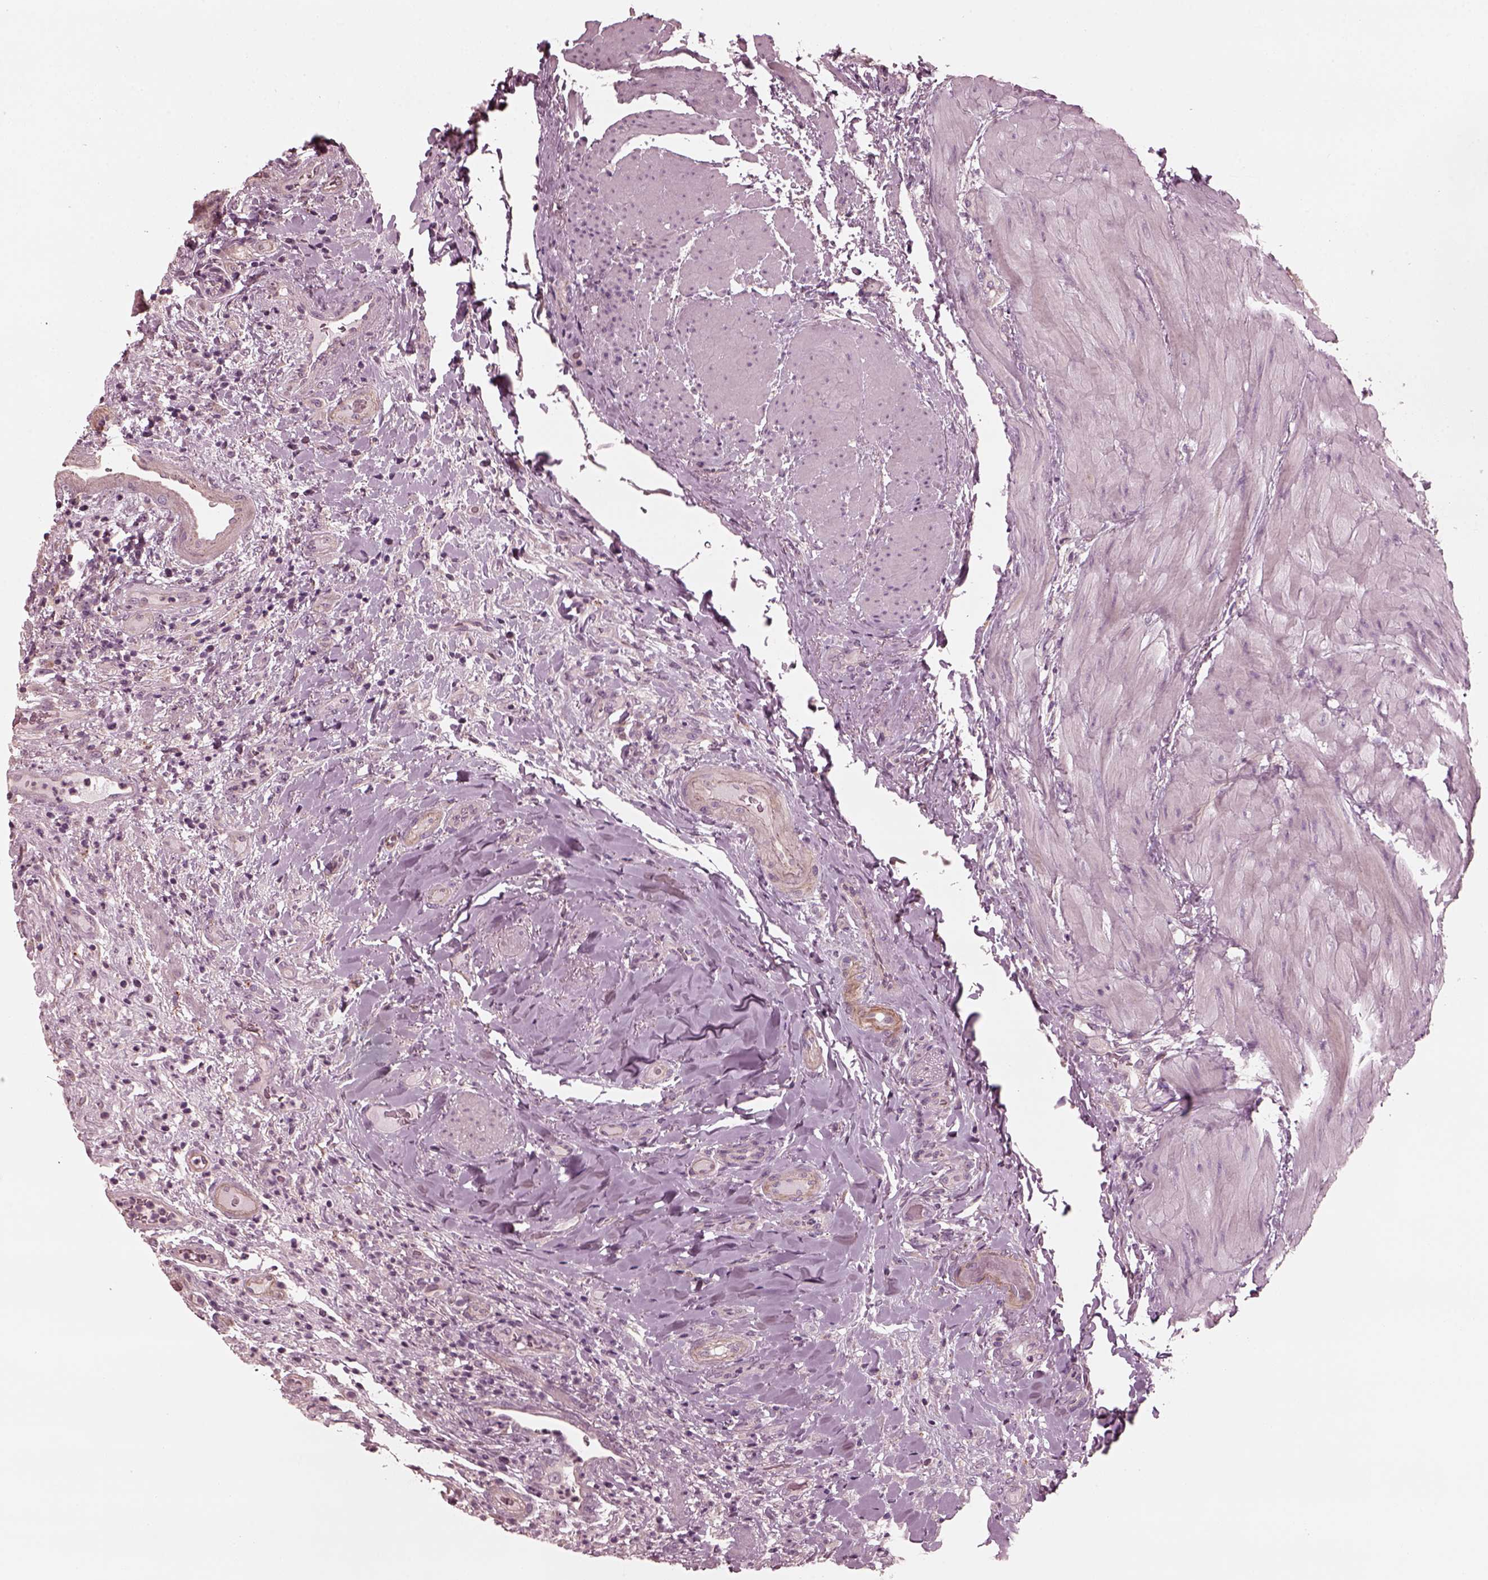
{"staining": {"intensity": "negative", "quantity": "none", "location": "none"}, "tissue": "urinary bladder", "cell_type": "Urothelial cells", "image_type": "normal", "snomed": [{"axis": "morphology", "description": "Normal tissue, NOS"}, {"axis": "topography", "description": "Urinary bladder"}], "caption": "Urothelial cells are negative for brown protein staining in normal urinary bladder. (DAB (3,3'-diaminobenzidine) immunohistochemistry, high magnification).", "gene": "KIF6", "patient": {"sex": "male", "age": 66}}